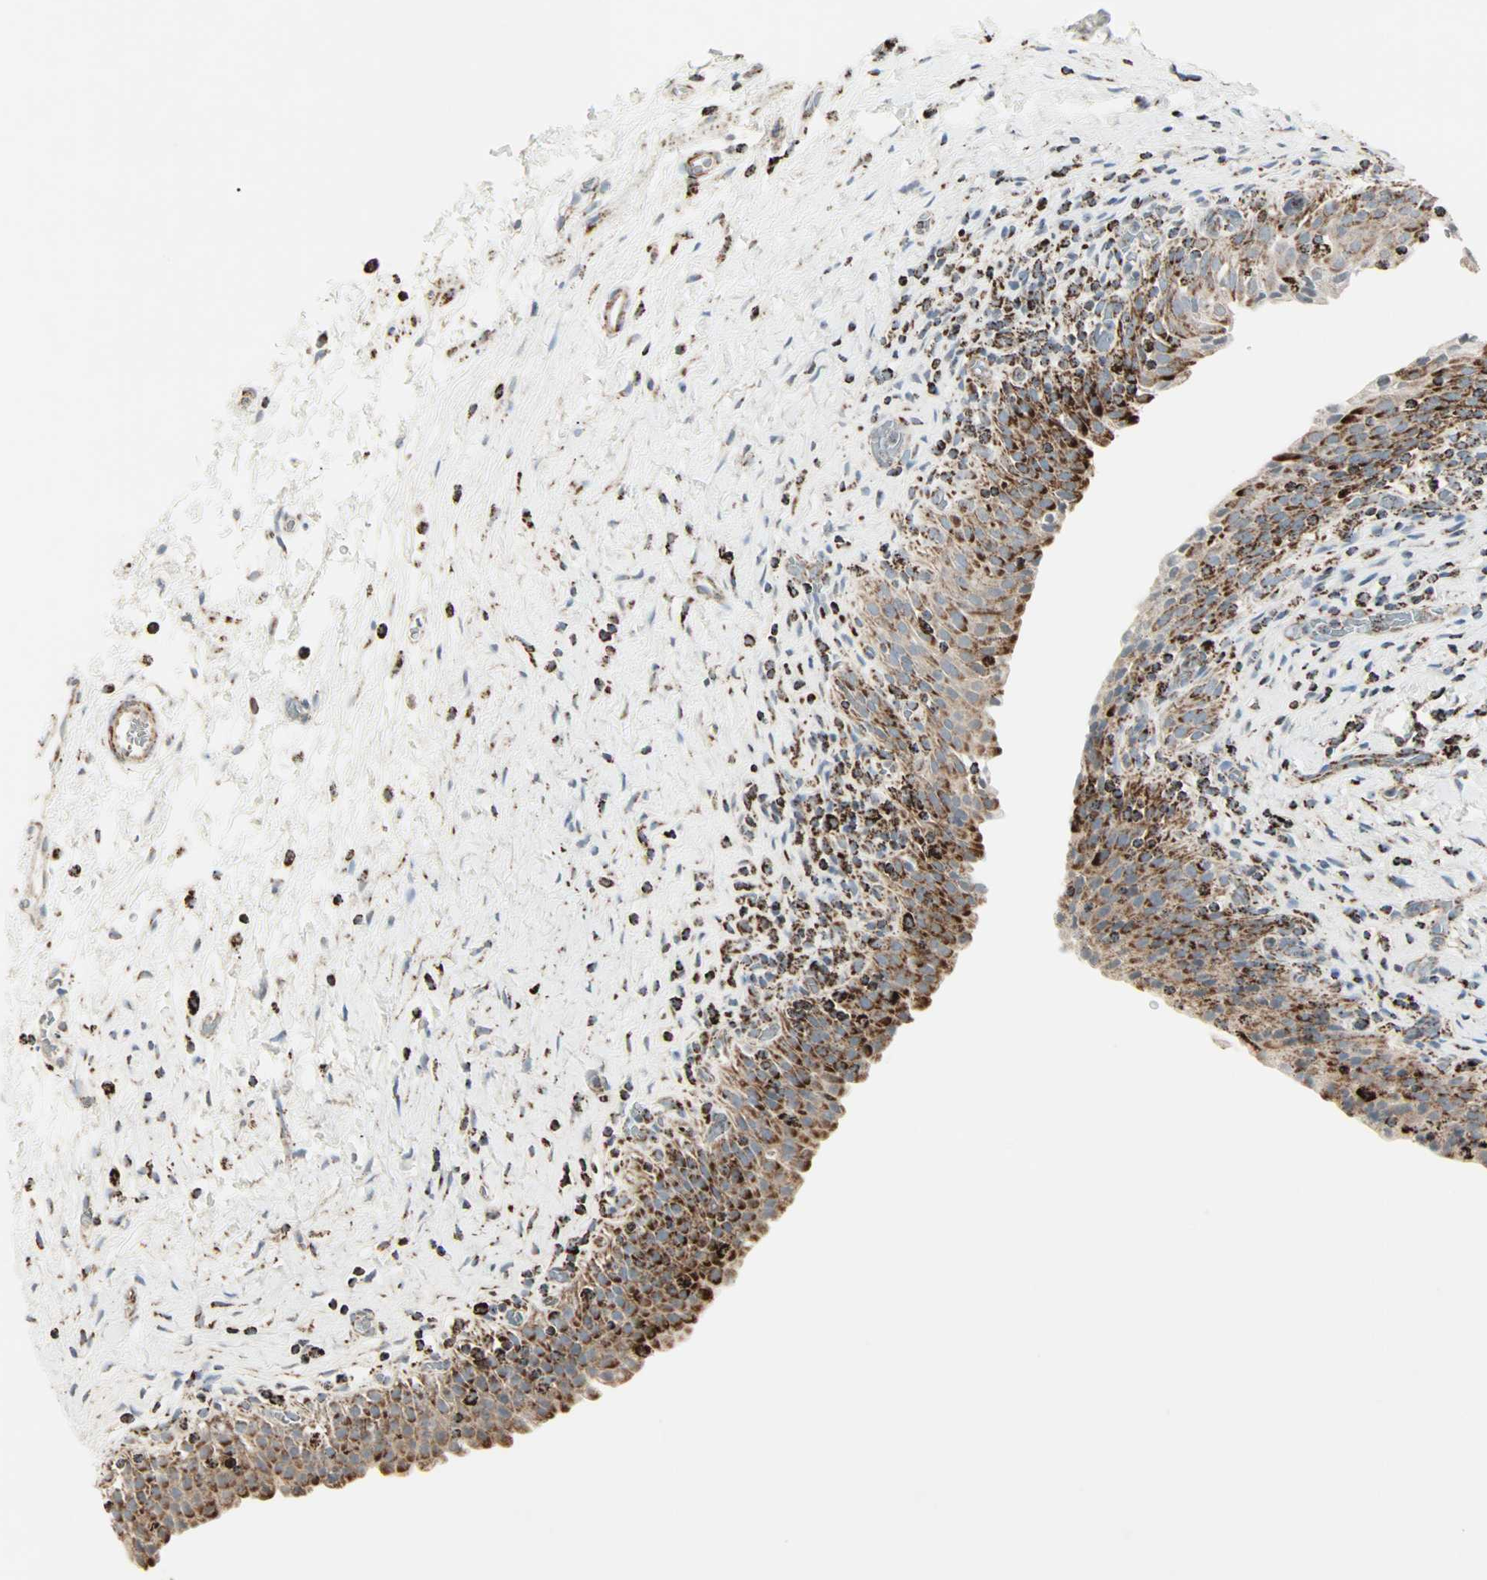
{"staining": {"intensity": "strong", "quantity": ">75%", "location": "cytoplasmic/membranous"}, "tissue": "urinary bladder", "cell_type": "Urothelial cells", "image_type": "normal", "snomed": [{"axis": "morphology", "description": "Normal tissue, NOS"}, {"axis": "topography", "description": "Urinary bladder"}], "caption": "Immunohistochemical staining of unremarkable human urinary bladder exhibits strong cytoplasmic/membranous protein staining in about >75% of urothelial cells.", "gene": "IDH2", "patient": {"sex": "male", "age": 51}}